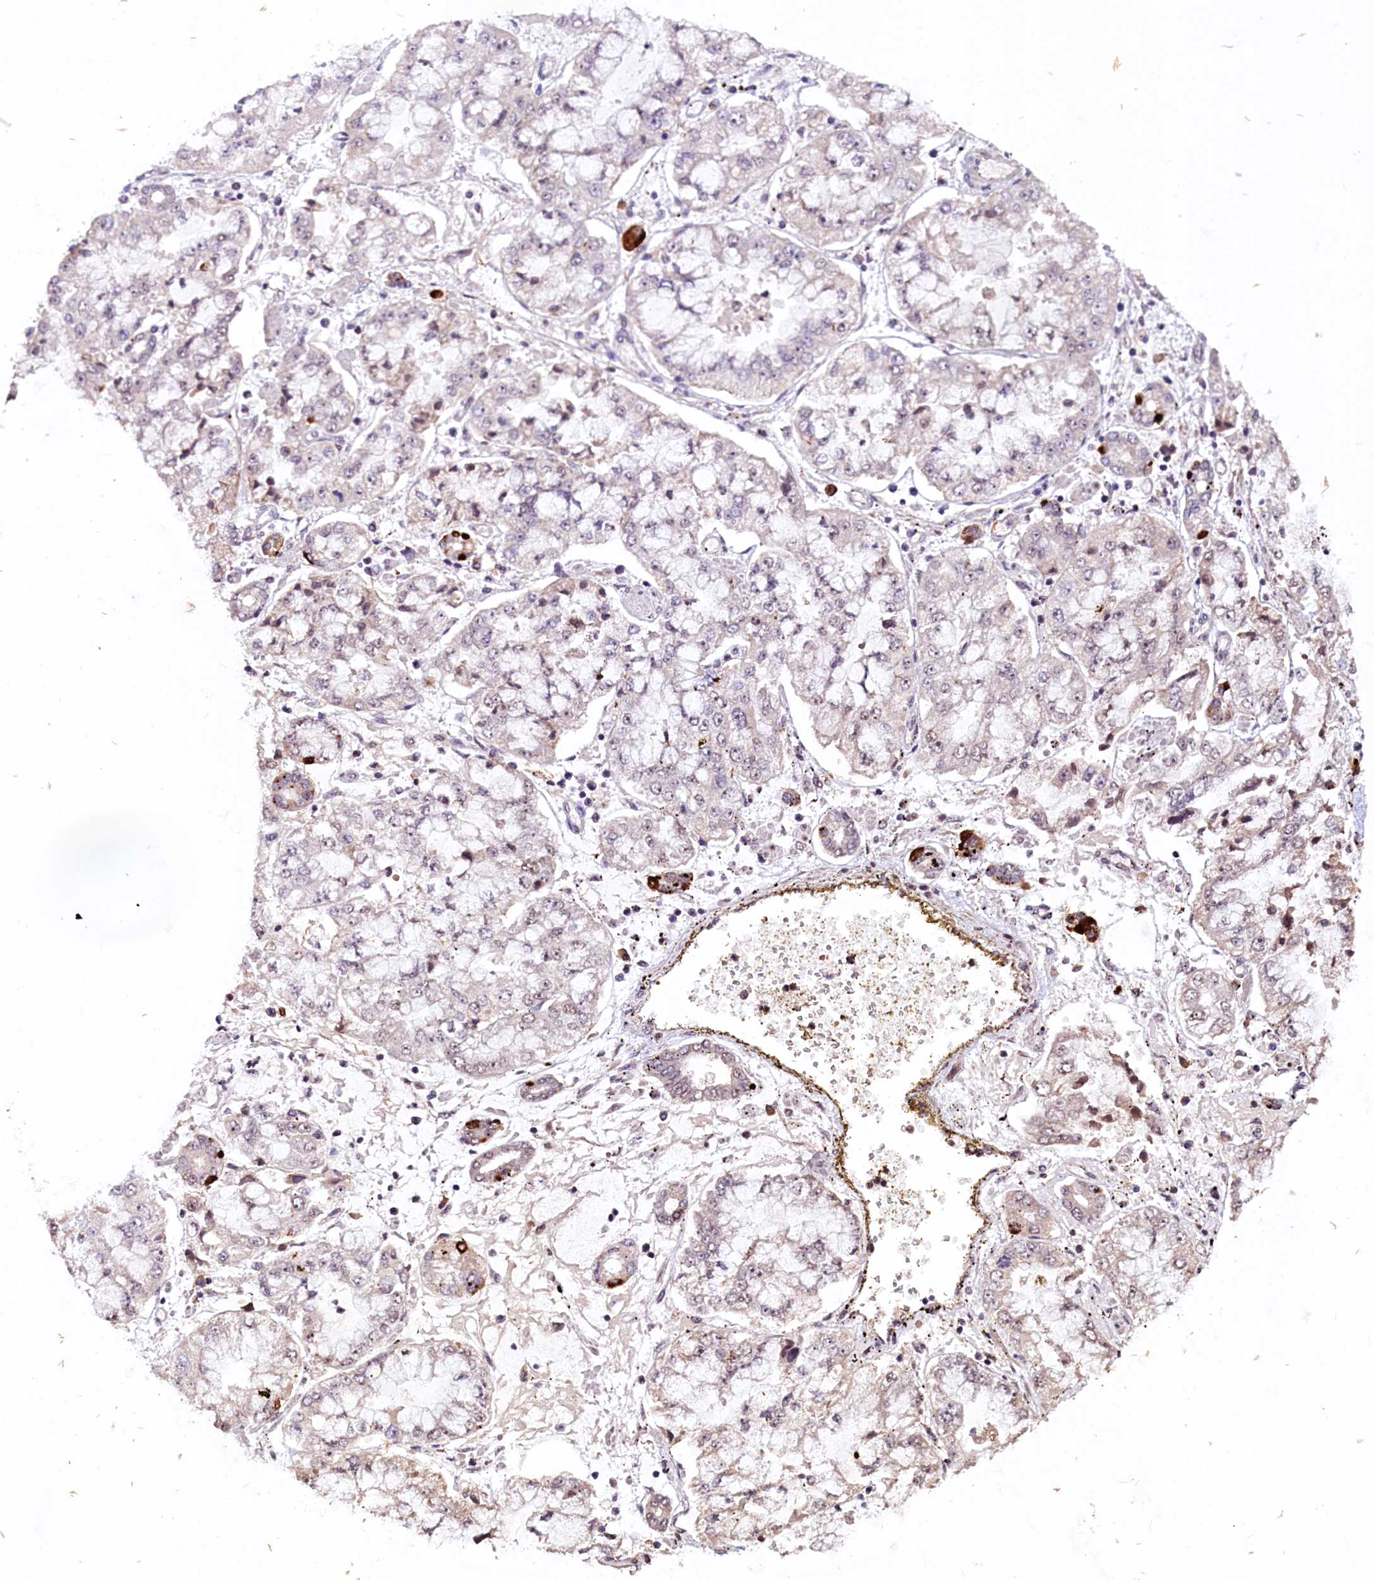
{"staining": {"intensity": "negative", "quantity": "none", "location": "none"}, "tissue": "stomach cancer", "cell_type": "Tumor cells", "image_type": "cancer", "snomed": [{"axis": "morphology", "description": "Adenocarcinoma, NOS"}, {"axis": "topography", "description": "Stomach"}], "caption": "Immunohistochemistry micrograph of stomach cancer (adenocarcinoma) stained for a protein (brown), which shows no staining in tumor cells.", "gene": "RNMT", "patient": {"sex": "male", "age": 76}}